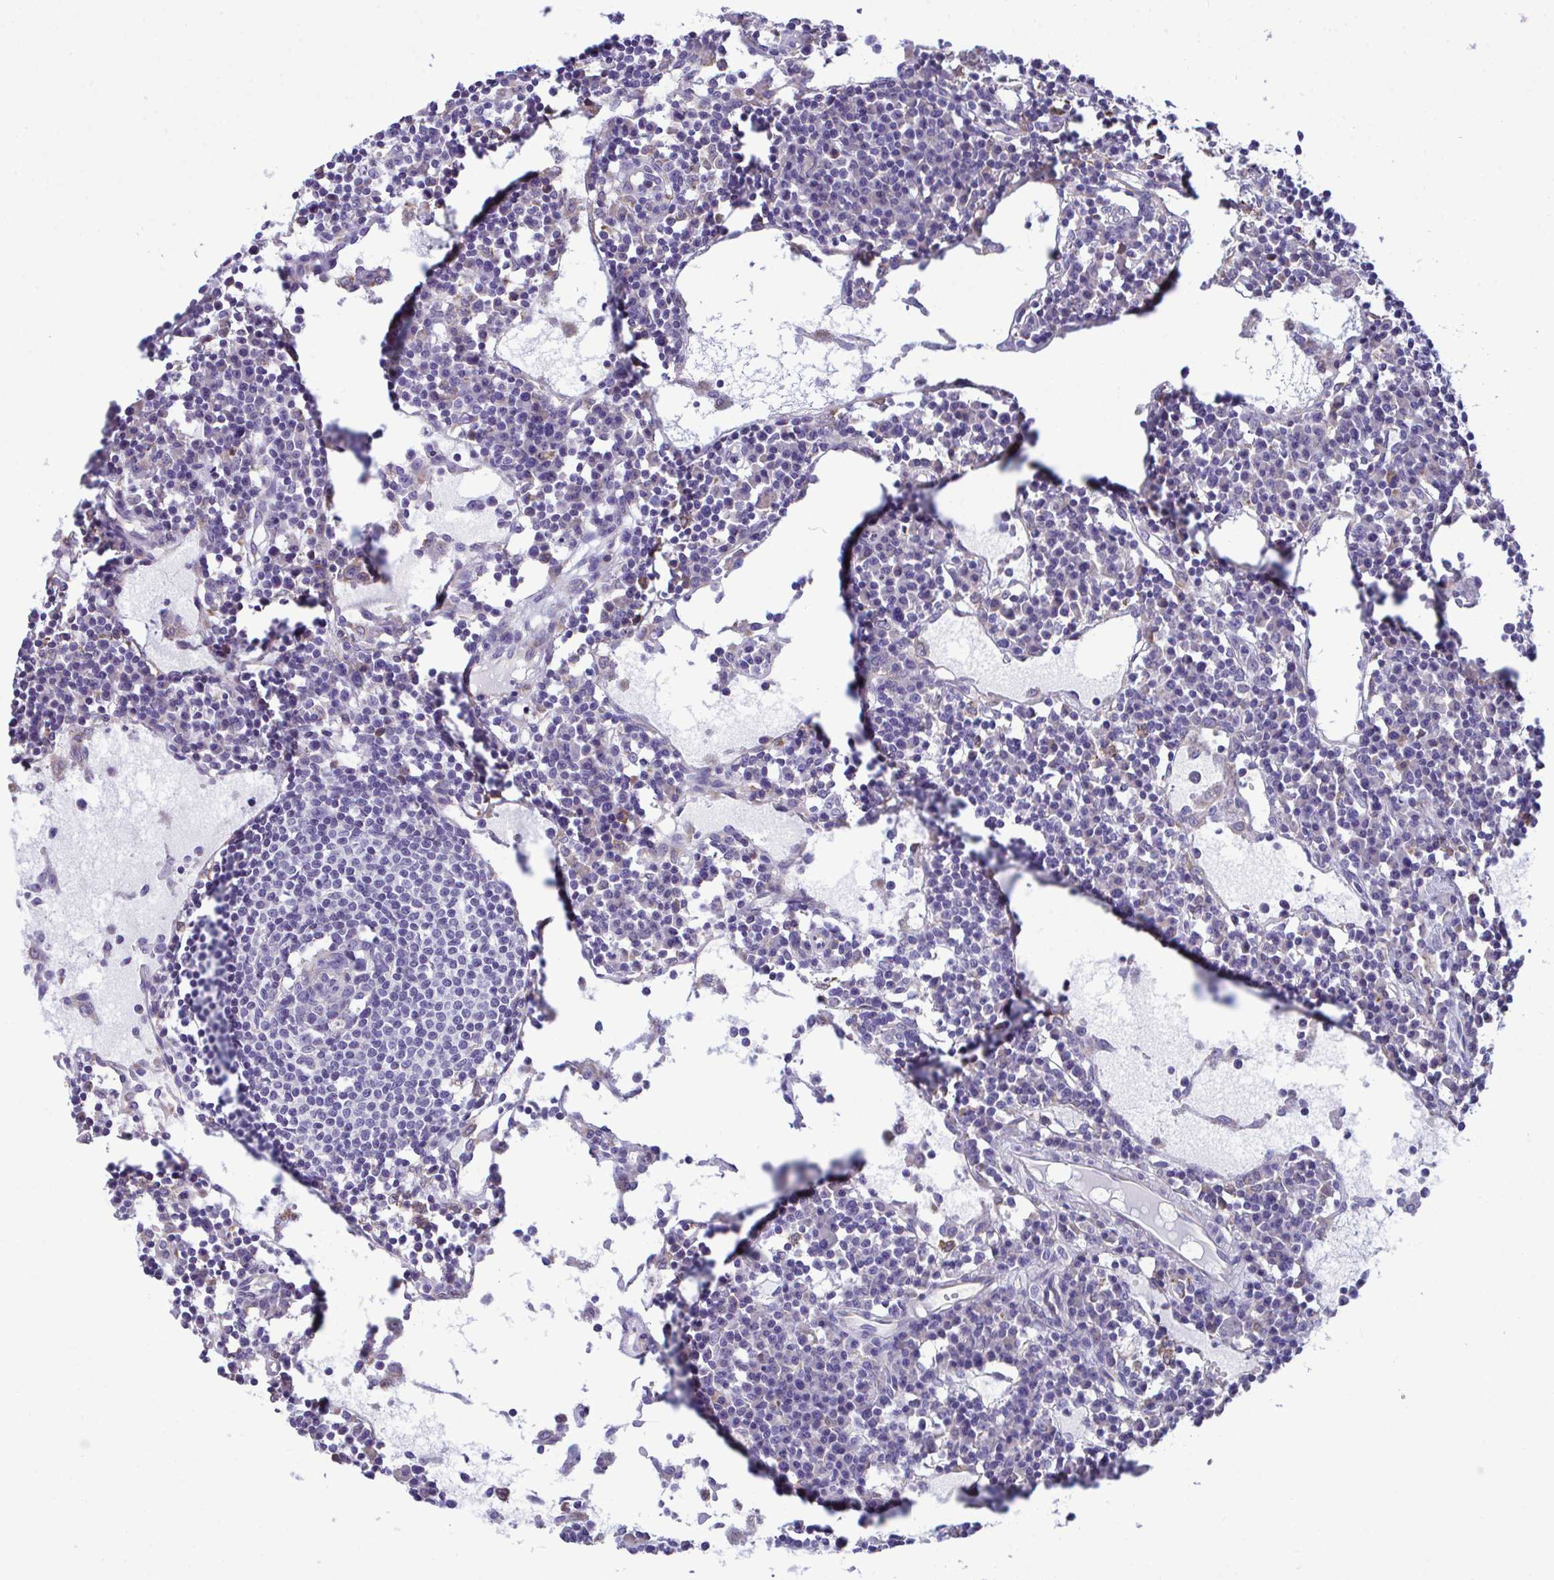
{"staining": {"intensity": "negative", "quantity": "none", "location": "none"}, "tissue": "lymph node", "cell_type": "Germinal center cells", "image_type": "normal", "snomed": [{"axis": "morphology", "description": "Normal tissue, NOS"}, {"axis": "topography", "description": "Lymph node"}], "caption": "This is an immunohistochemistry micrograph of normal lymph node. There is no expression in germinal center cells.", "gene": "PIGK", "patient": {"sex": "female", "age": 78}}